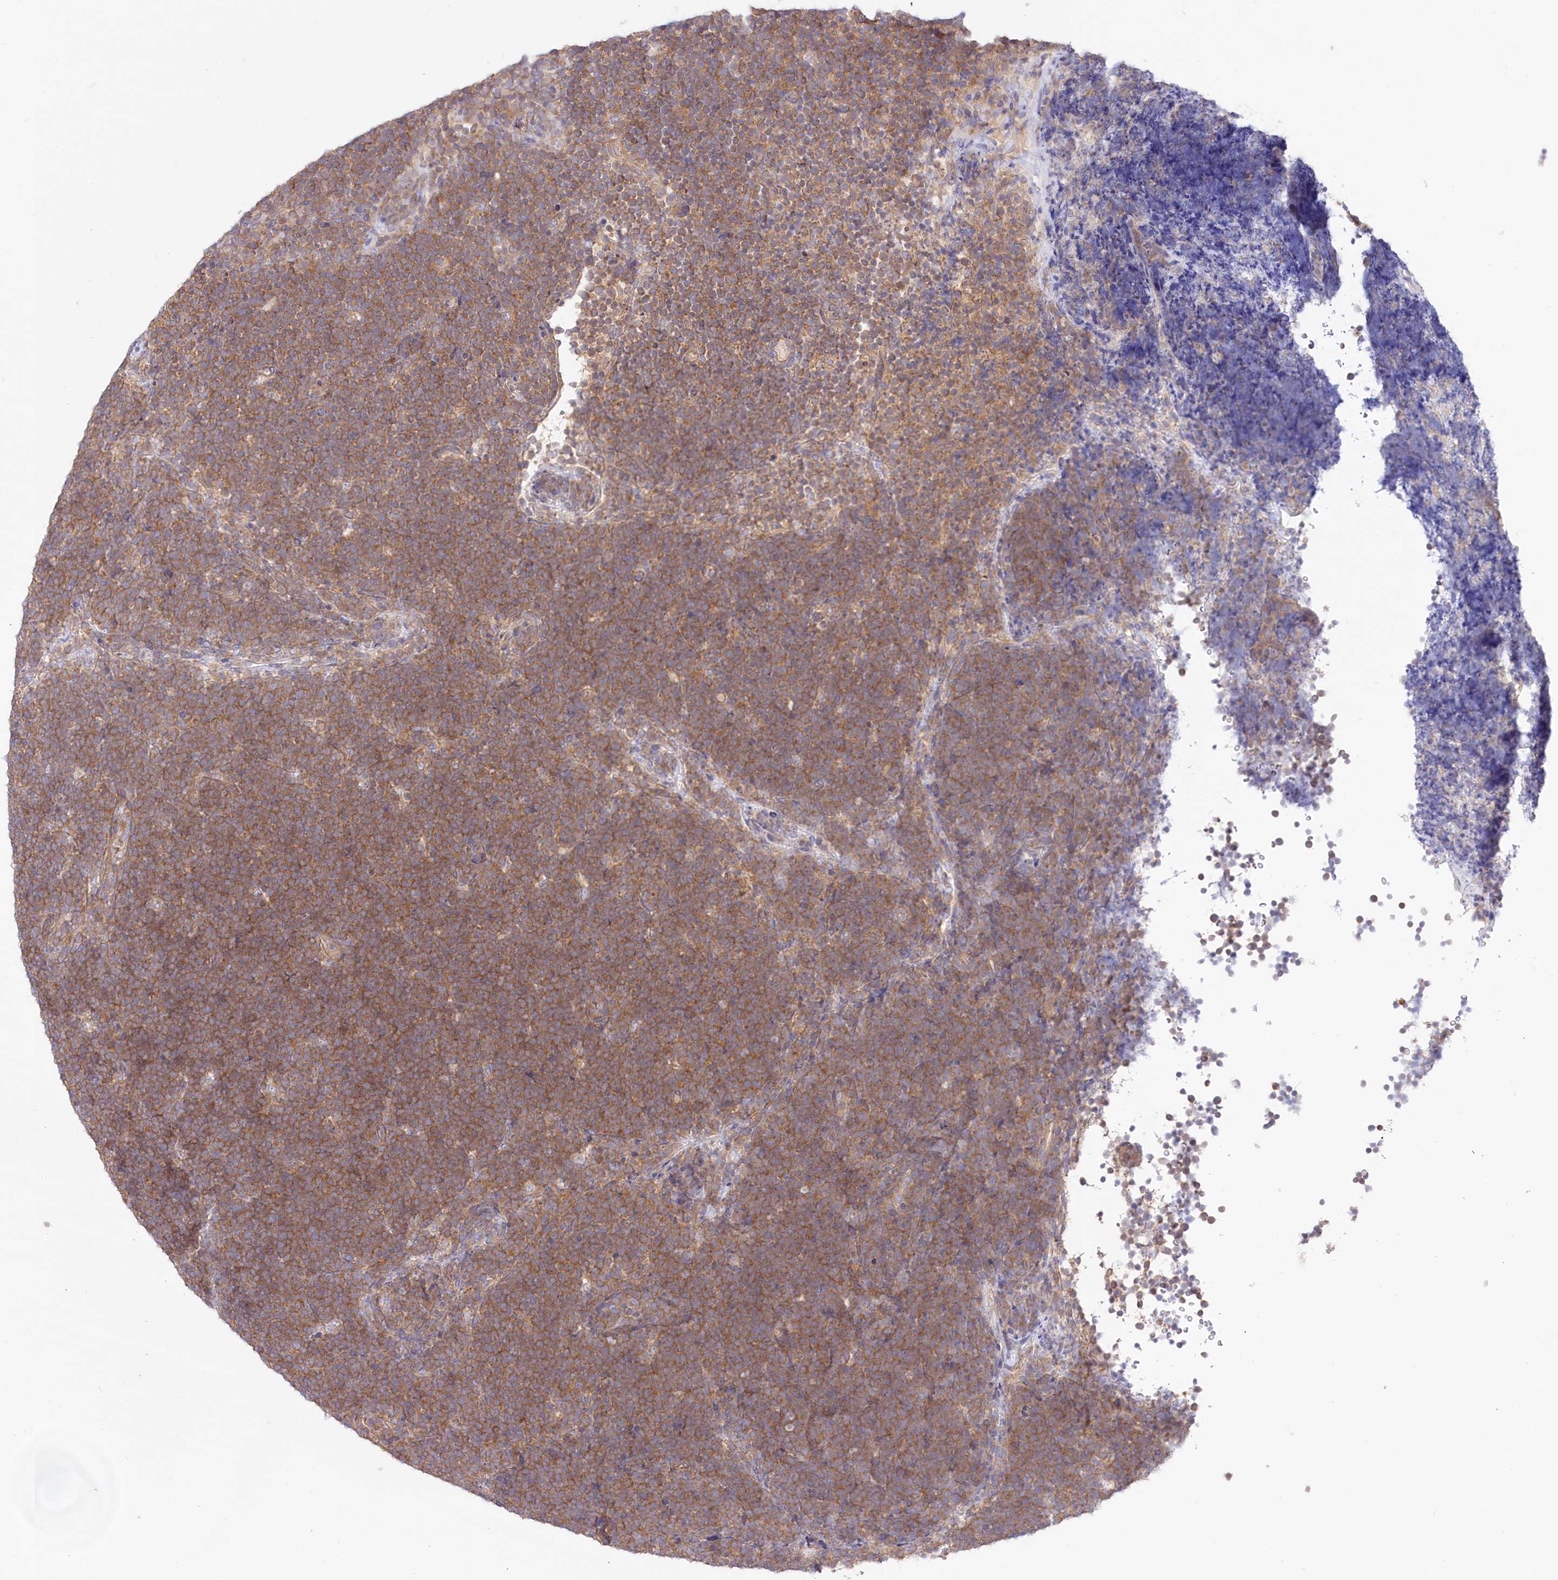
{"staining": {"intensity": "moderate", "quantity": ">75%", "location": "cytoplasmic/membranous"}, "tissue": "lymphoma", "cell_type": "Tumor cells", "image_type": "cancer", "snomed": [{"axis": "morphology", "description": "Malignant lymphoma, non-Hodgkin's type, High grade"}, {"axis": "topography", "description": "Lymph node"}], "caption": "Immunohistochemistry (IHC) of high-grade malignant lymphoma, non-Hodgkin's type shows medium levels of moderate cytoplasmic/membranous positivity in approximately >75% of tumor cells.", "gene": "UMPS", "patient": {"sex": "male", "age": 13}}